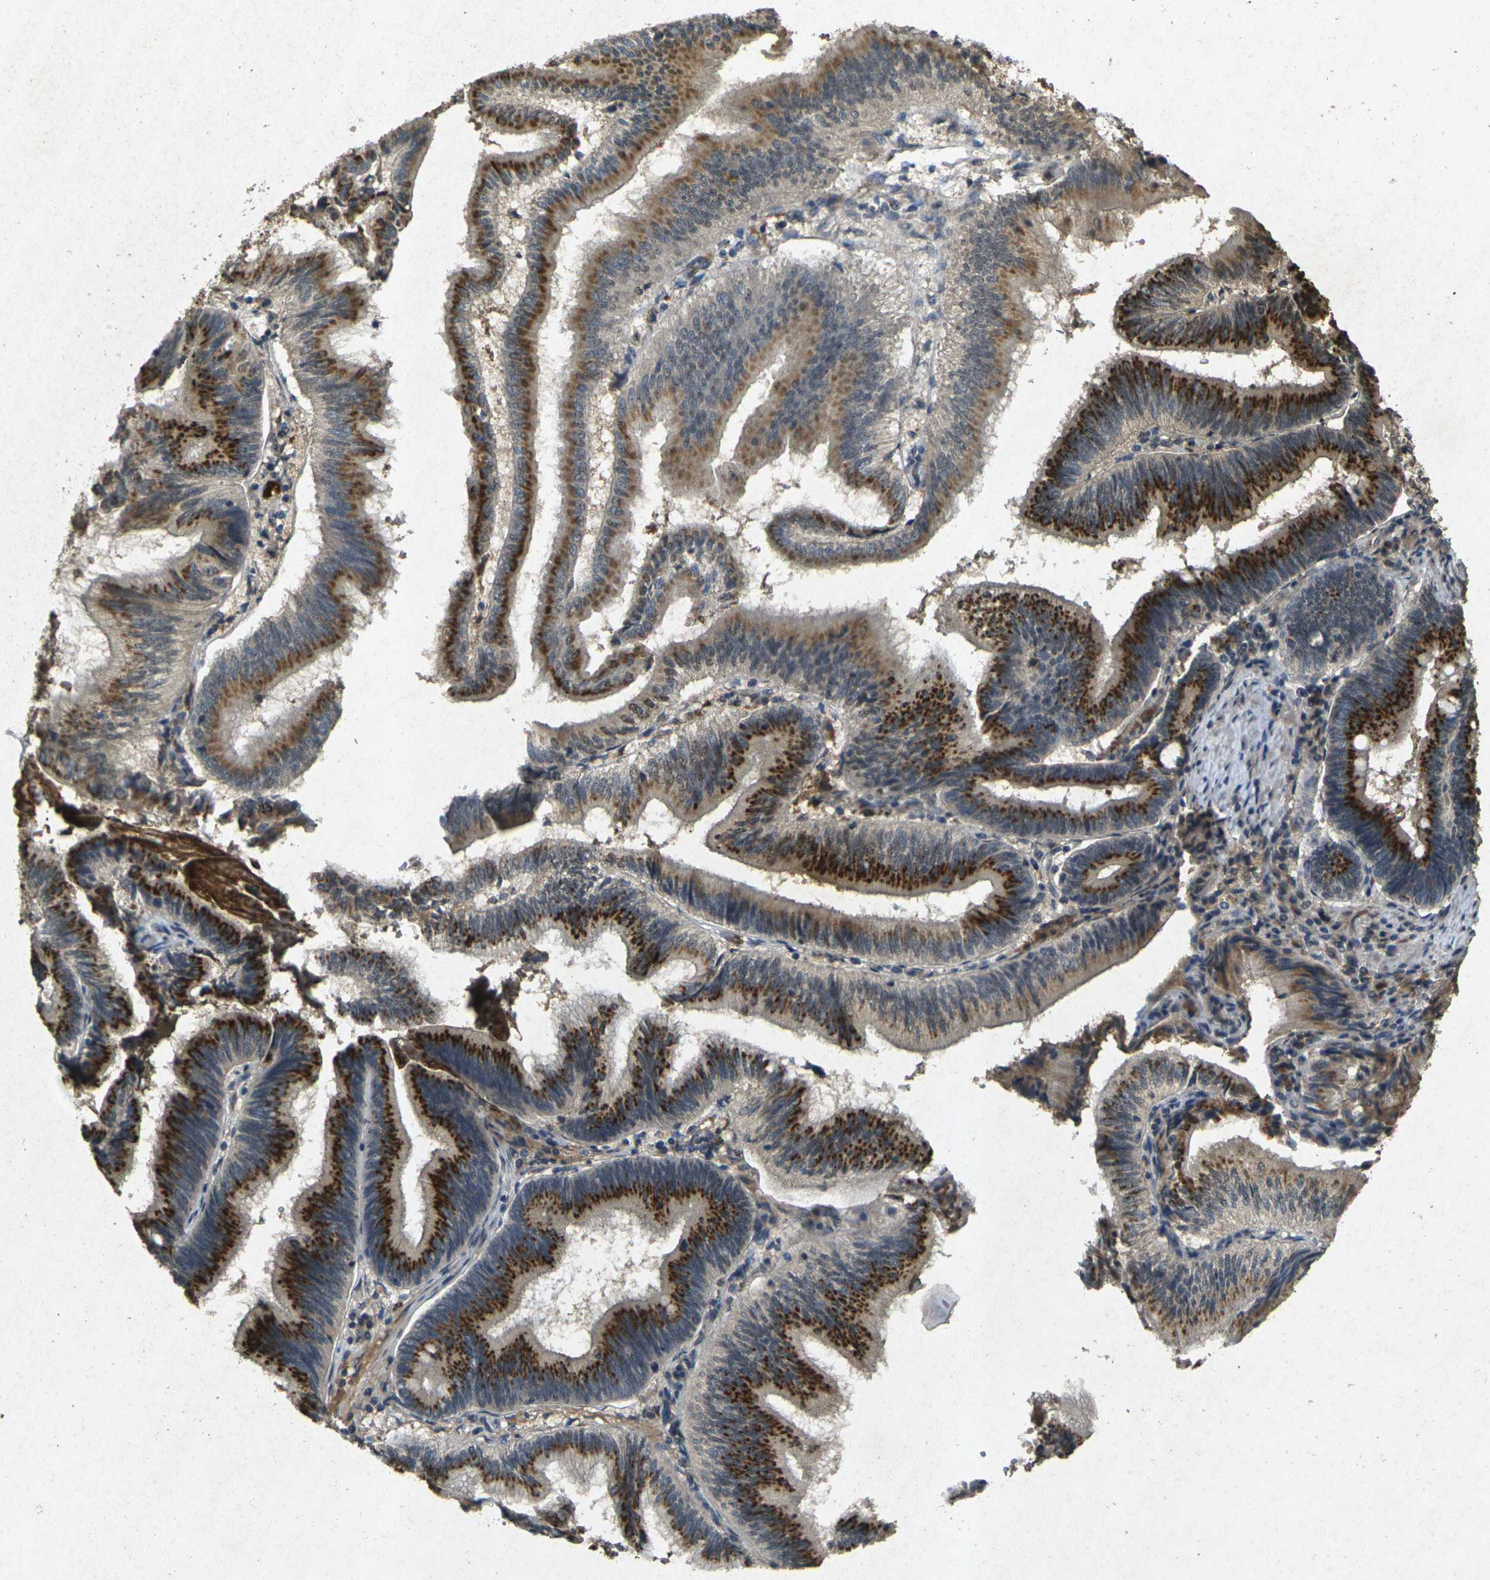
{"staining": {"intensity": "strong", "quantity": ">75%", "location": "cytoplasmic/membranous"}, "tissue": "pancreatic cancer", "cell_type": "Tumor cells", "image_type": "cancer", "snomed": [{"axis": "morphology", "description": "Adenocarcinoma, NOS"}, {"axis": "topography", "description": "Pancreas"}], "caption": "The image shows immunohistochemical staining of pancreatic adenocarcinoma. There is strong cytoplasmic/membranous positivity is appreciated in approximately >75% of tumor cells.", "gene": "RGMA", "patient": {"sex": "male", "age": 82}}